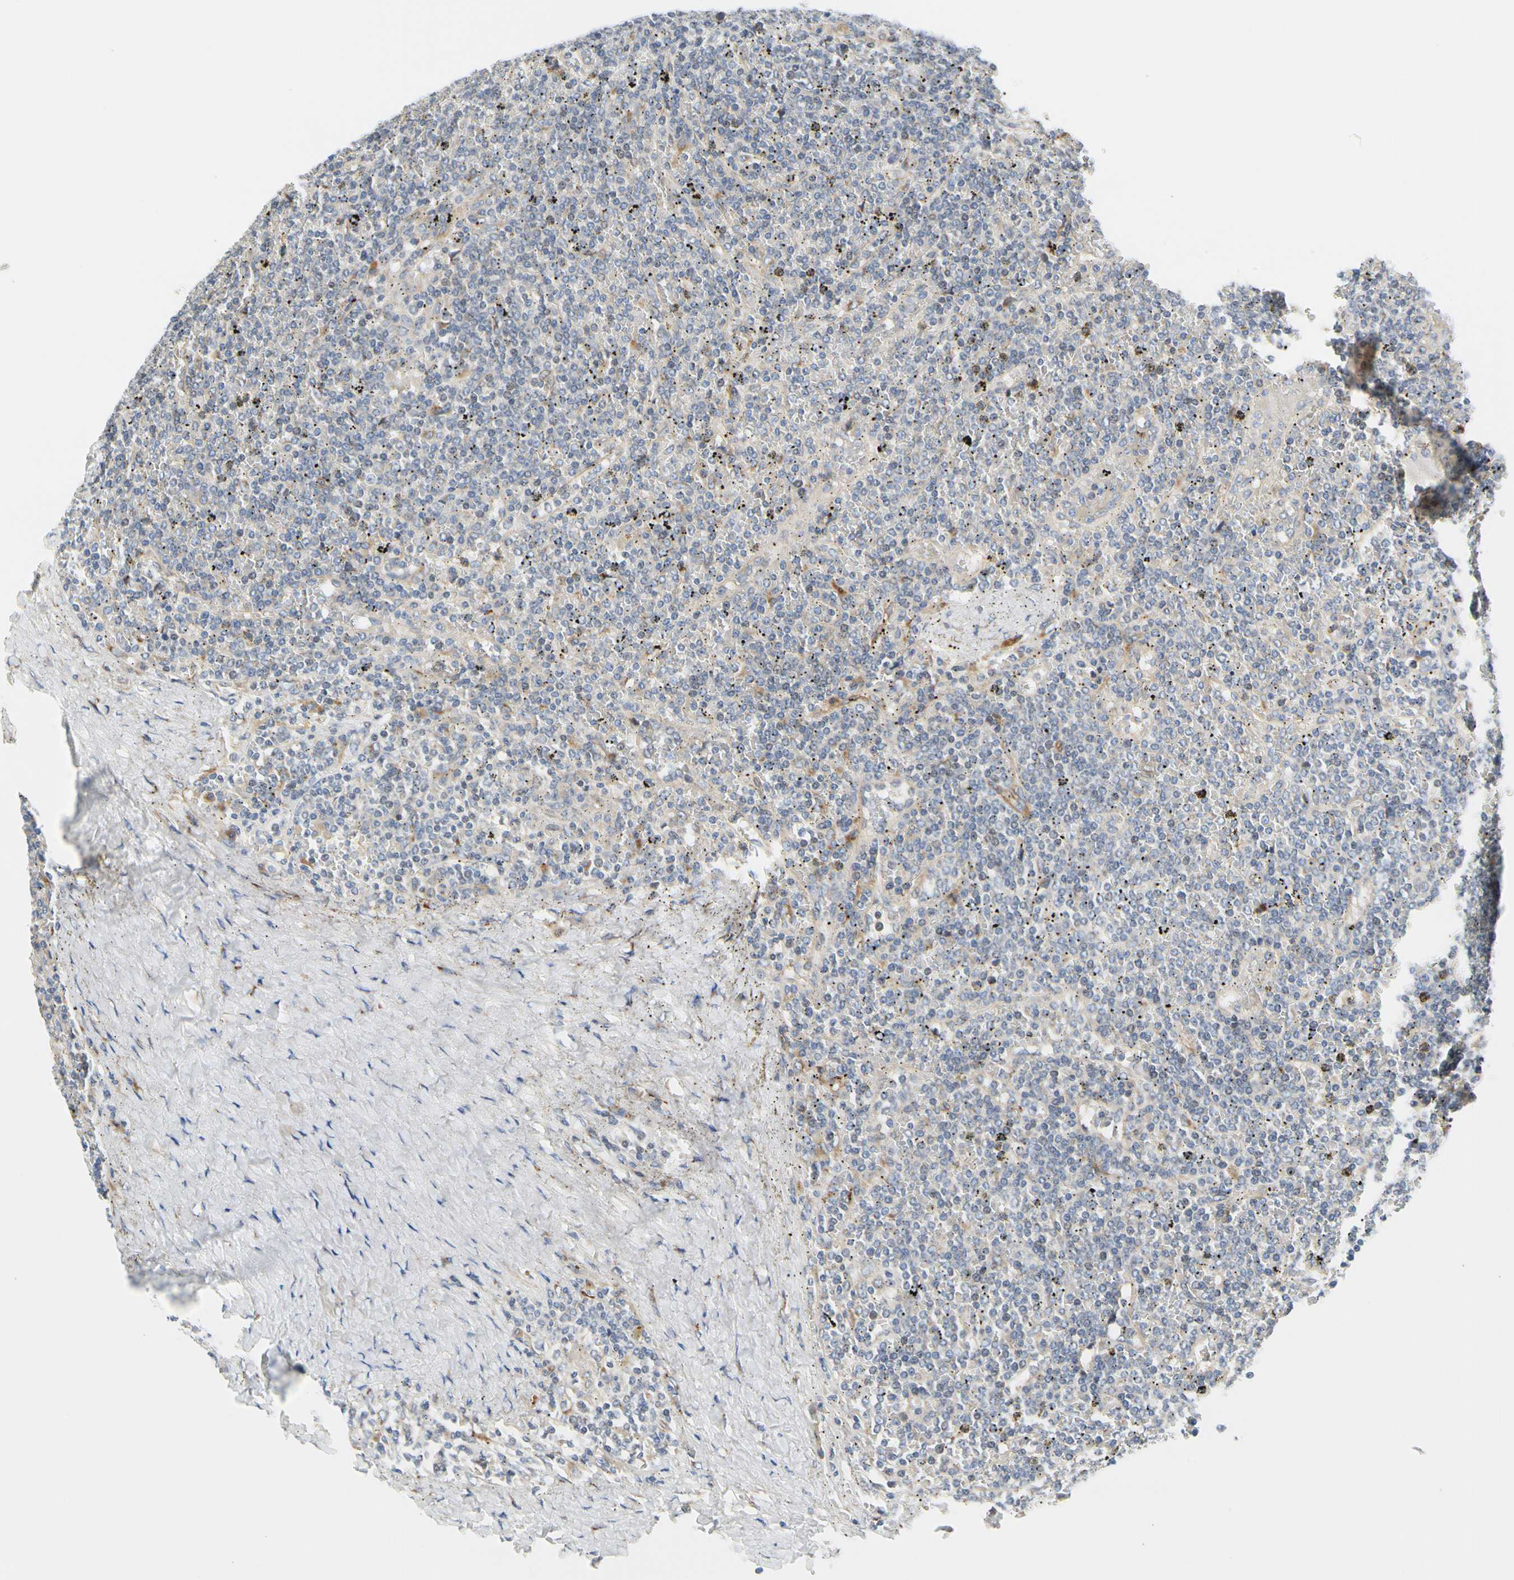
{"staining": {"intensity": "negative", "quantity": "none", "location": "none"}, "tissue": "lymphoma", "cell_type": "Tumor cells", "image_type": "cancer", "snomed": [{"axis": "morphology", "description": "Malignant lymphoma, non-Hodgkin's type, Low grade"}, {"axis": "topography", "description": "Spleen"}], "caption": "Lymphoma was stained to show a protein in brown. There is no significant staining in tumor cells. (DAB immunohistochemistry, high magnification).", "gene": "ZNF236", "patient": {"sex": "female", "age": 19}}